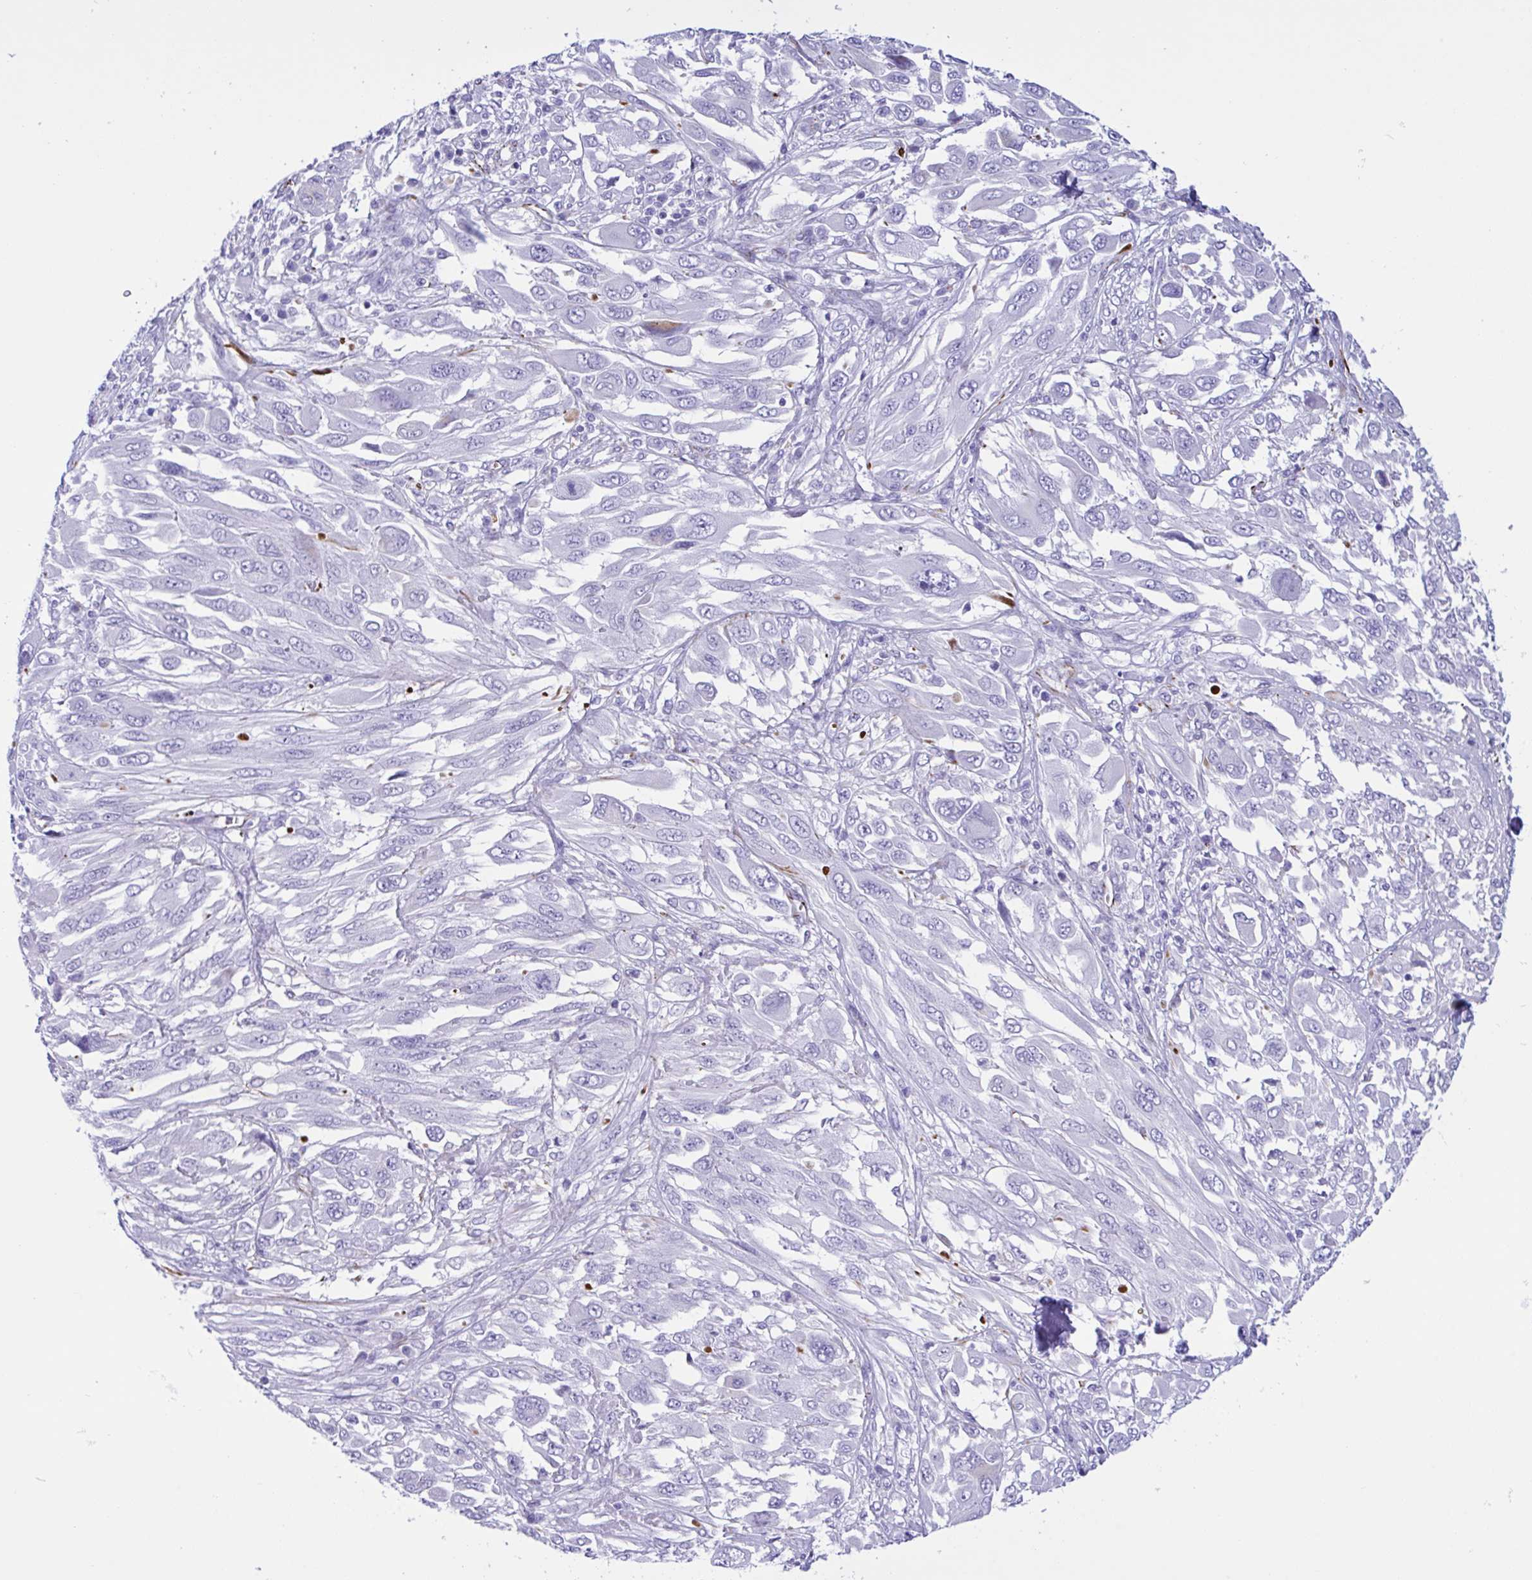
{"staining": {"intensity": "negative", "quantity": "none", "location": "none"}, "tissue": "melanoma", "cell_type": "Tumor cells", "image_type": "cancer", "snomed": [{"axis": "morphology", "description": "Malignant melanoma, NOS"}, {"axis": "topography", "description": "Skin"}], "caption": "The histopathology image exhibits no significant expression in tumor cells of melanoma.", "gene": "SMAD5", "patient": {"sex": "female", "age": 91}}